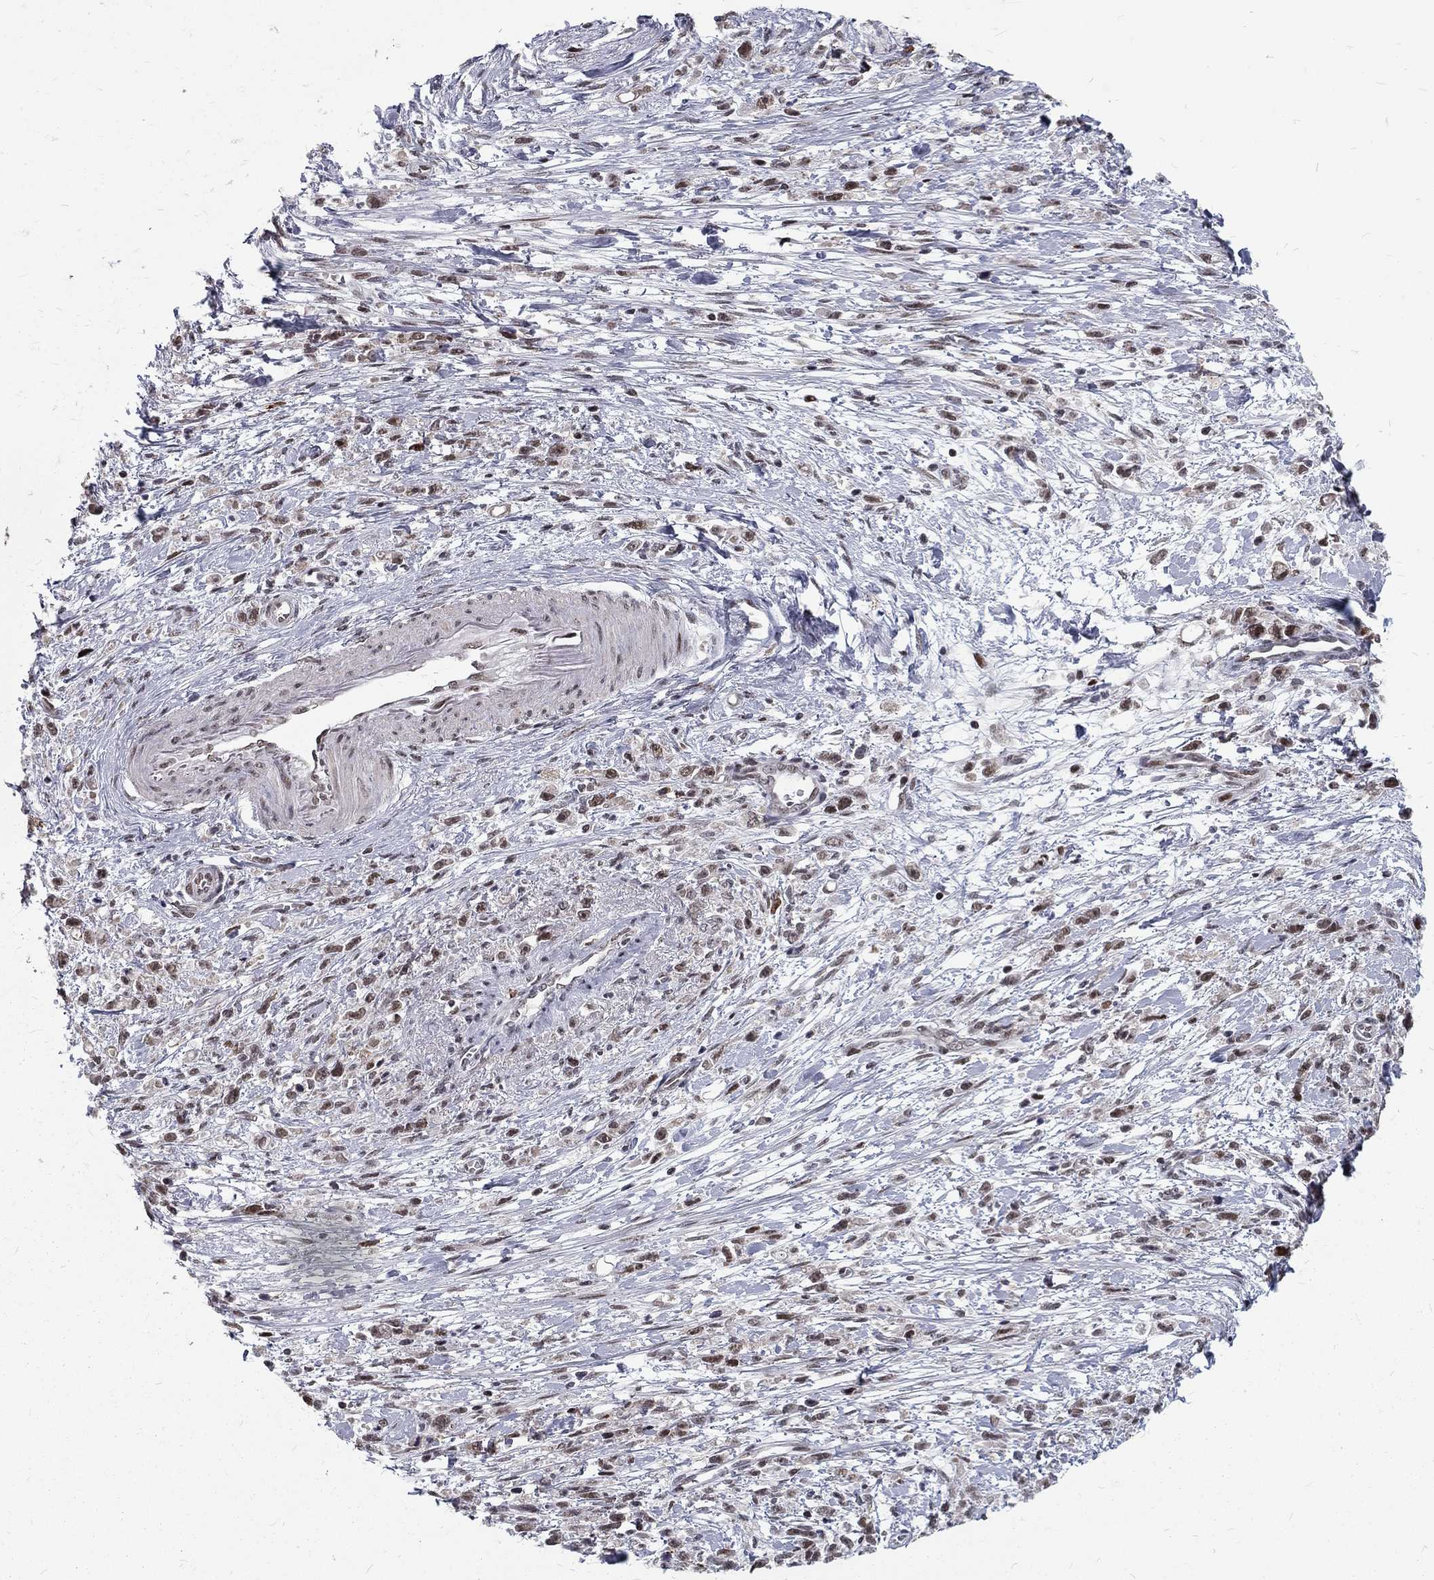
{"staining": {"intensity": "moderate", "quantity": "25%-75%", "location": "cytoplasmic/membranous,nuclear"}, "tissue": "stomach cancer", "cell_type": "Tumor cells", "image_type": "cancer", "snomed": [{"axis": "morphology", "description": "Adenocarcinoma, NOS"}, {"axis": "topography", "description": "Stomach"}], "caption": "IHC (DAB (3,3'-diaminobenzidine)) staining of adenocarcinoma (stomach) displays moderate cytoplasmic/membranous and nuclear protein positivity in about 25%-75% of tumor cells.", "gene": "TCEAL1", "patient": {"sex": "female", "age": 59}}